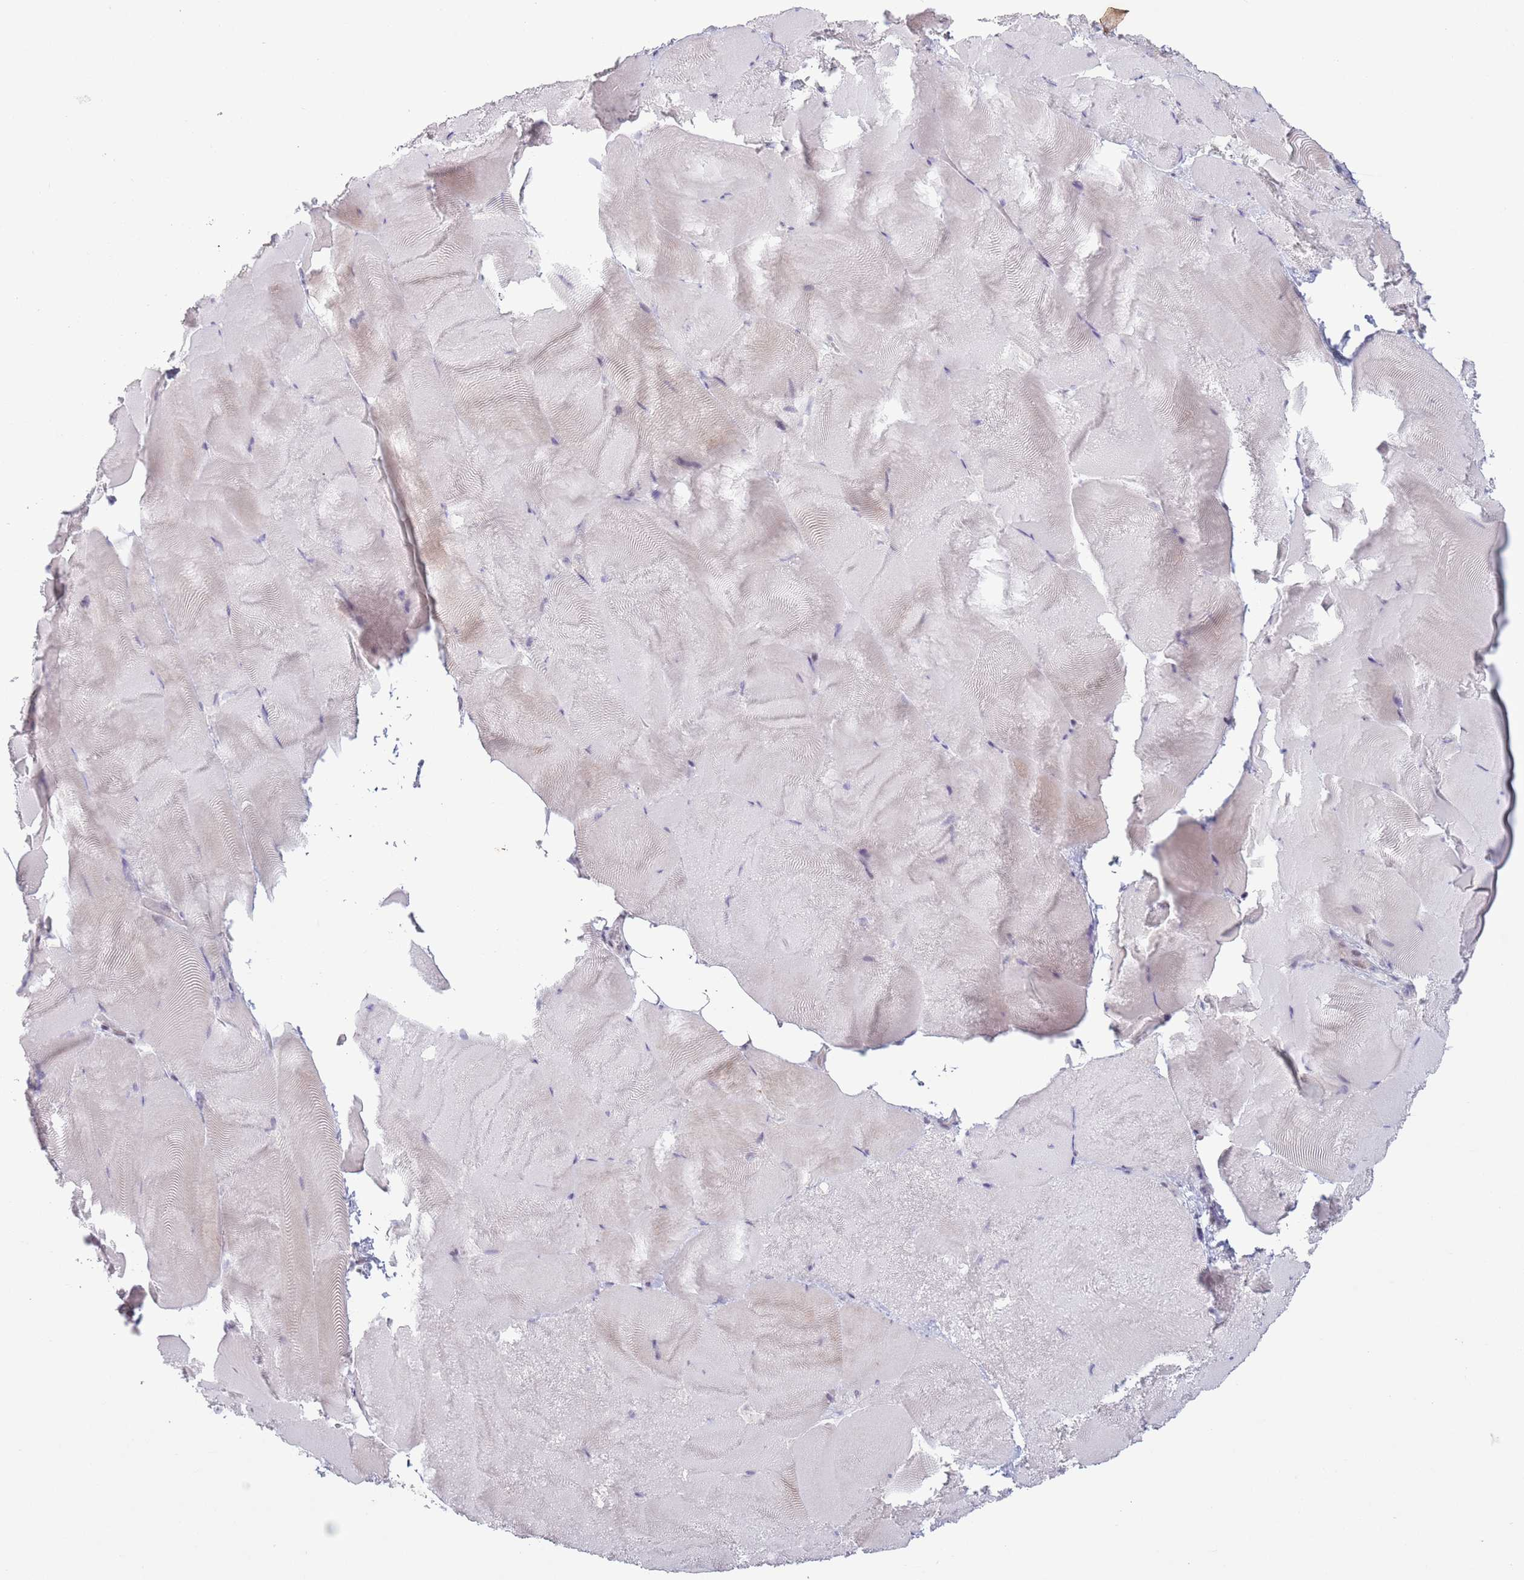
{"staining": {"intensity": "negative", "quantity": "none", "location": "none"}, "tissue": "skeletal muscle", "cell_type": "Myocytes", "image_type": "normal", "snomed": [{"axis": "morphology", "description": "Normal tissue, NOS"}, {"axis": "topography", "description": "Skeletal muscle"}], "caption": "Micrograph shows no protein expression in myocytes of unremarkable skeletal muscle. (DAB (3,3'-diaminobenzidine) IHC with hematoxylin counter stain).", "gene": "MRPL34", "patient": {"sex": "female", "age": 64}}